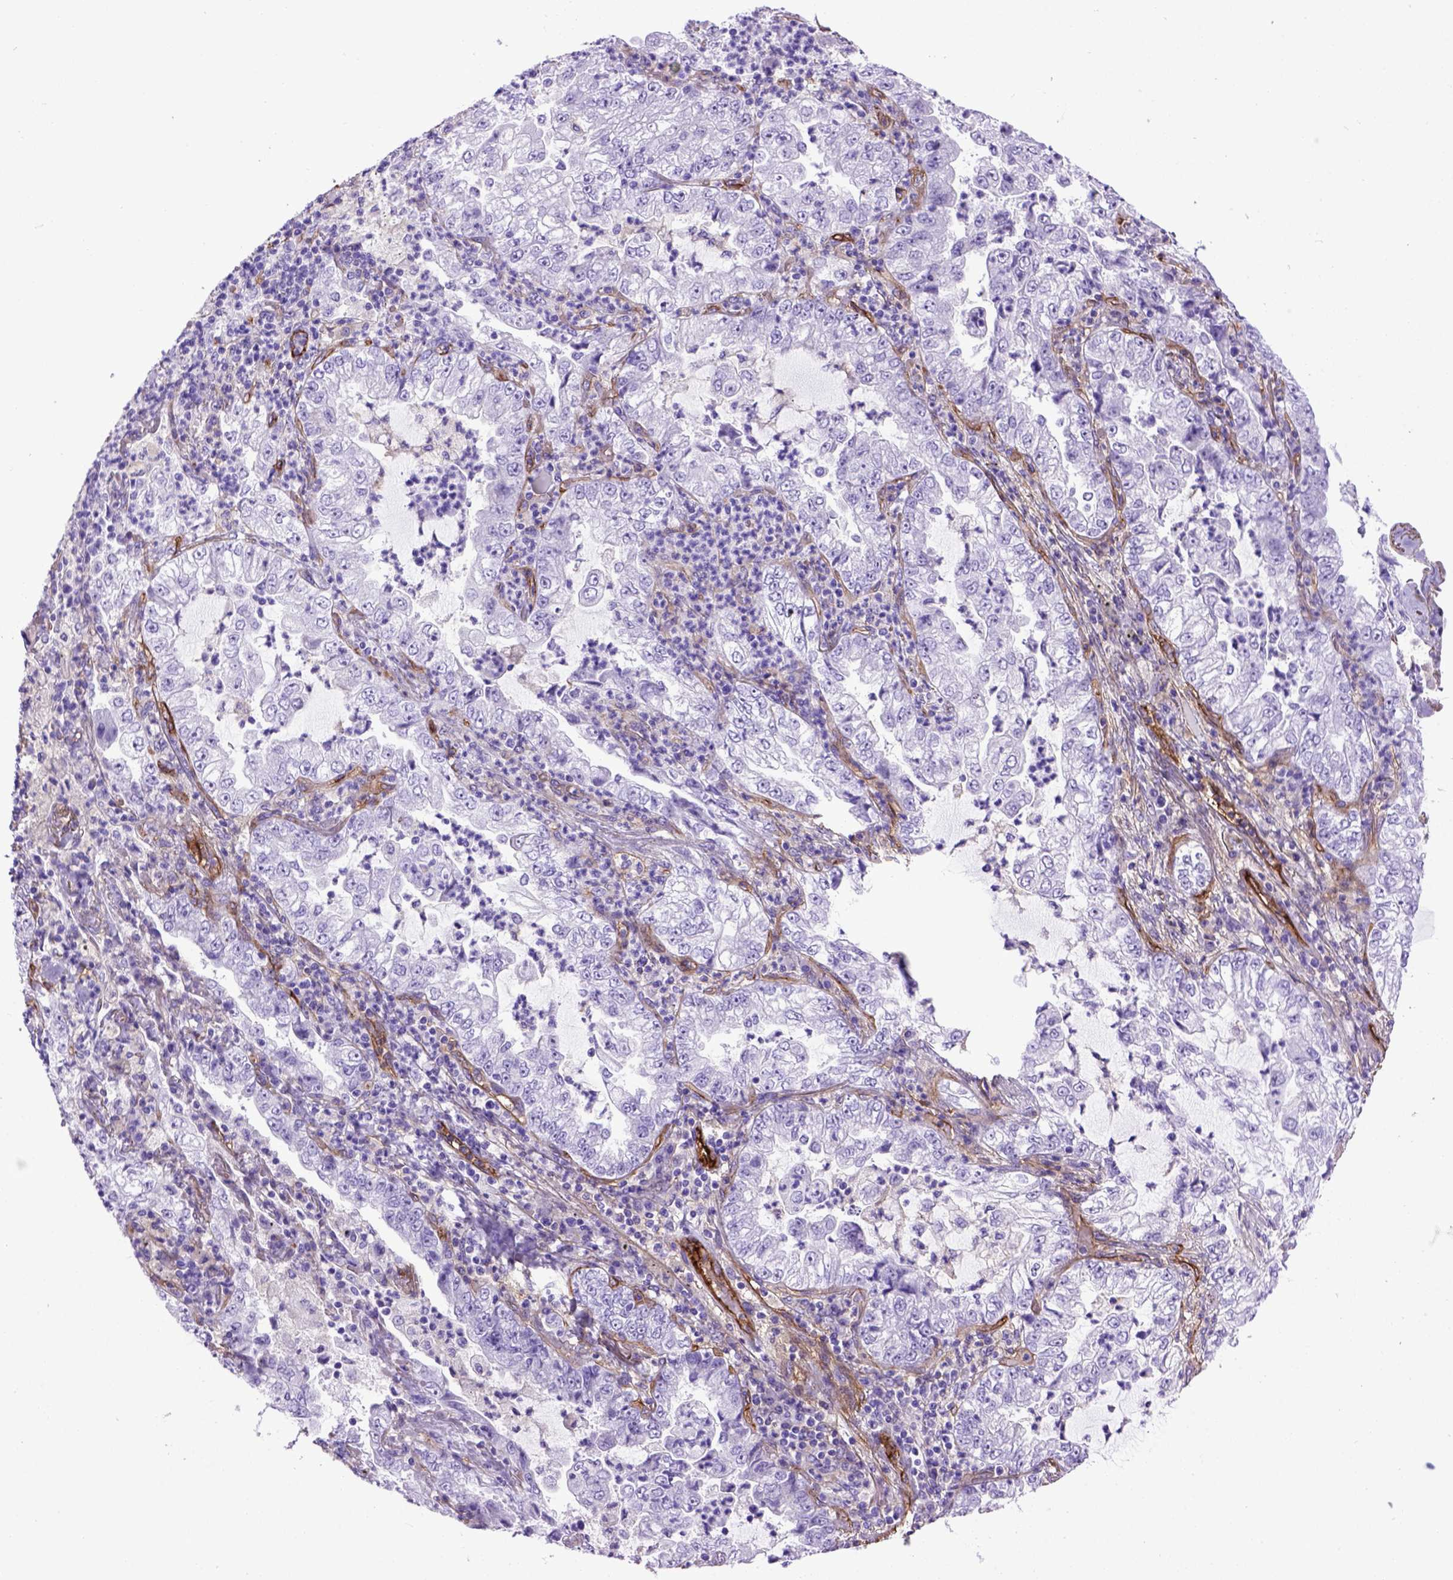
{"staining": {"intensity": "negative", "quantity": "none", "location": "none"}, "tissue": "lung cancer", "cell_type": "Tumor cells", "image_type": "cancer", "snomed": [{"axis": "morphology", "description": "Adenocarcinoma, NOS"}, {"axis": "topography", "description": "Lung"}], "caption": "This is an IHC photomicrograph of human lung cancer. There is no expression in tumor cells.", "gene": "ENG", "patient": {"sex": "female", "age": 73}}